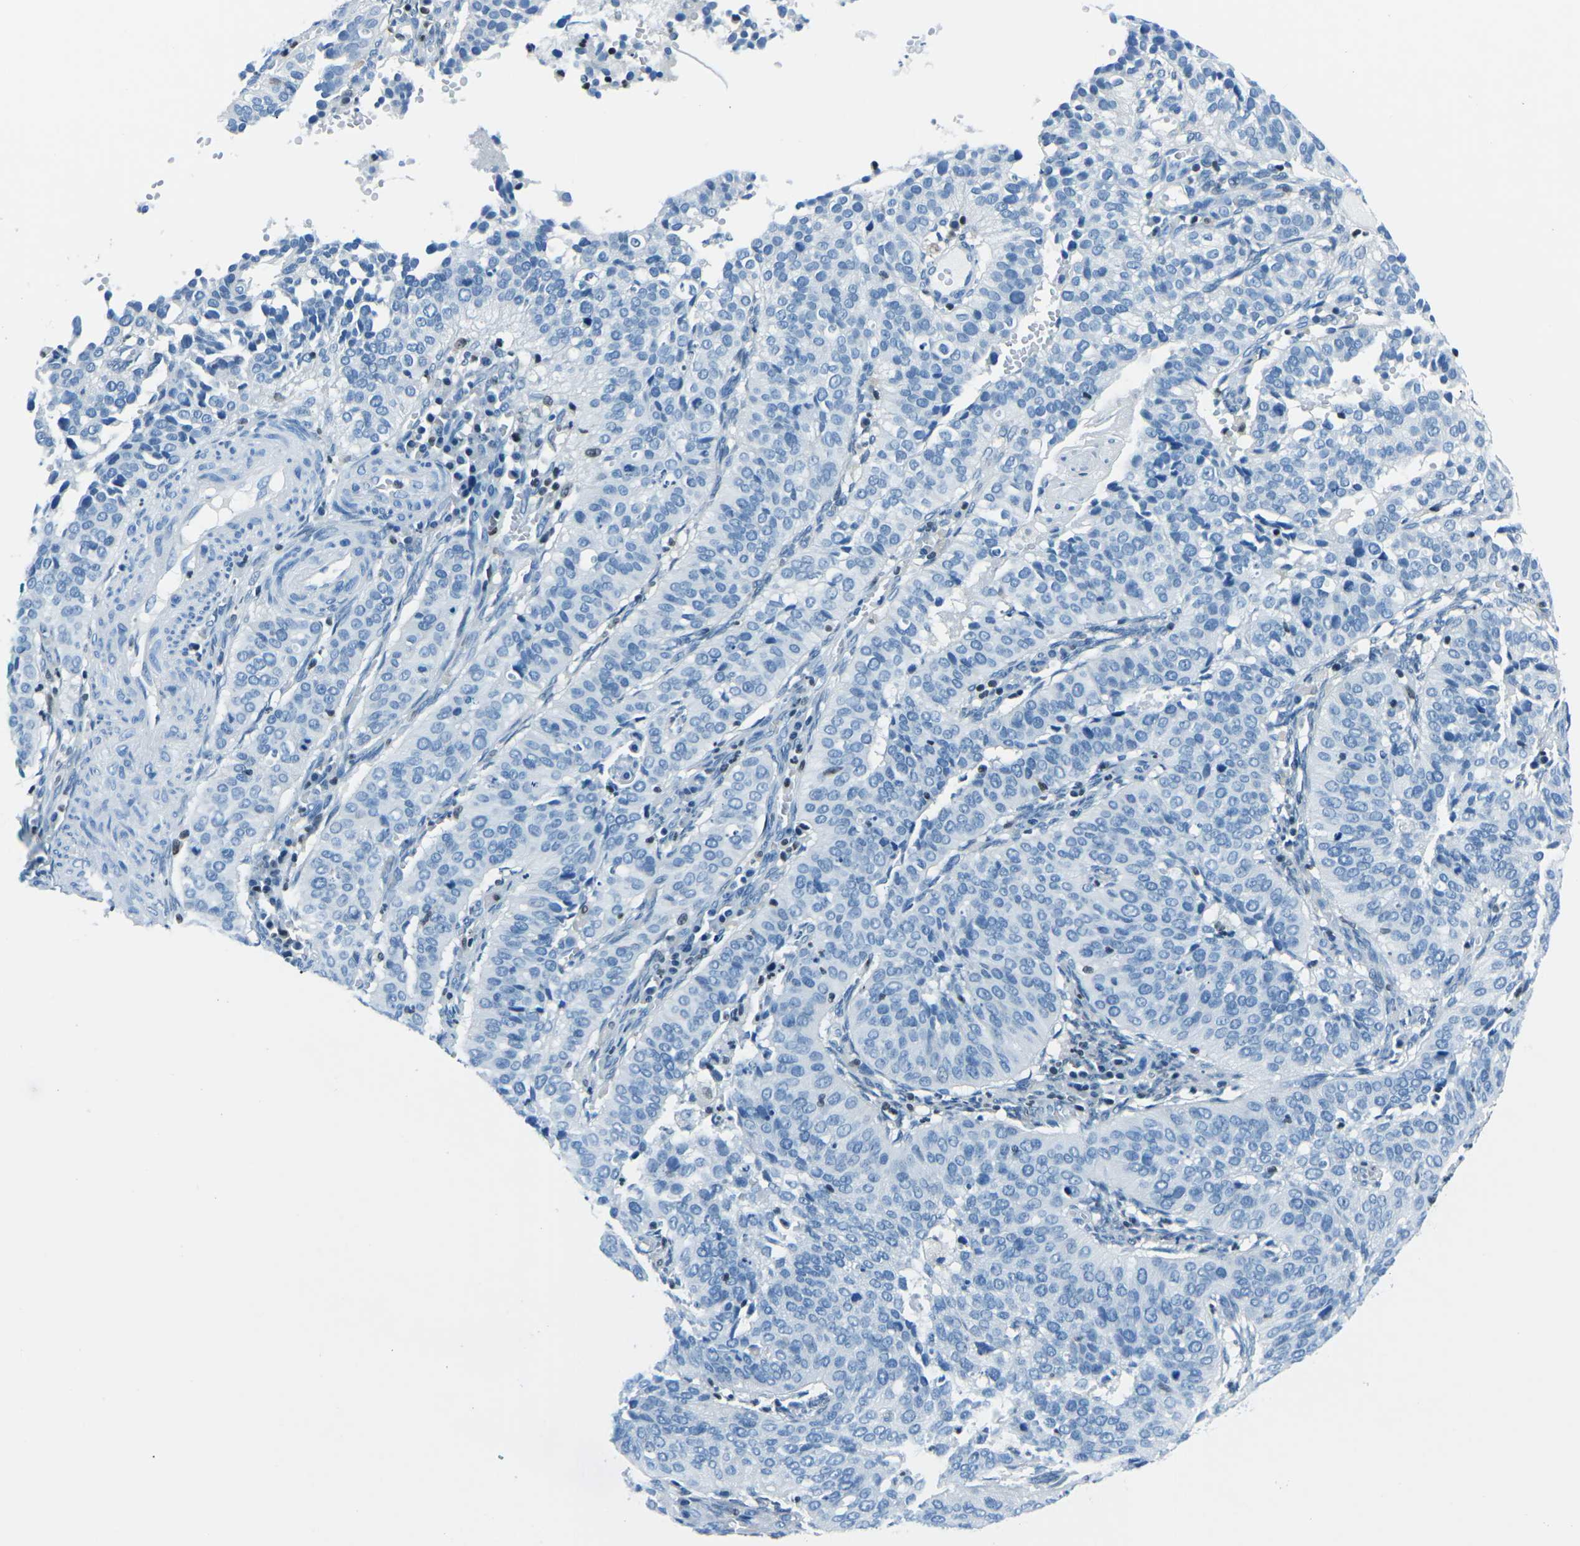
{"staining": {"intensity": "negative", "quantity": "none", "location": "none"}, "tissue": "cervical cancer", "cell_type": "Tumor cells", "image_type": "cancer", "snomed": [{"axis": "morphology", "description": "Normal tissue, NOS"}, {"axis": "morphology", "description": "Squamous cell carcinoma, NOS"}, {"axis": "topography", "description": "Cervix"}], "caption": "Immunohistochemical staining of human cervical cancer displays no significant staining in tumor cells.", "gene": "CELF2", "patient": {"sex": "female", "age": 39}}